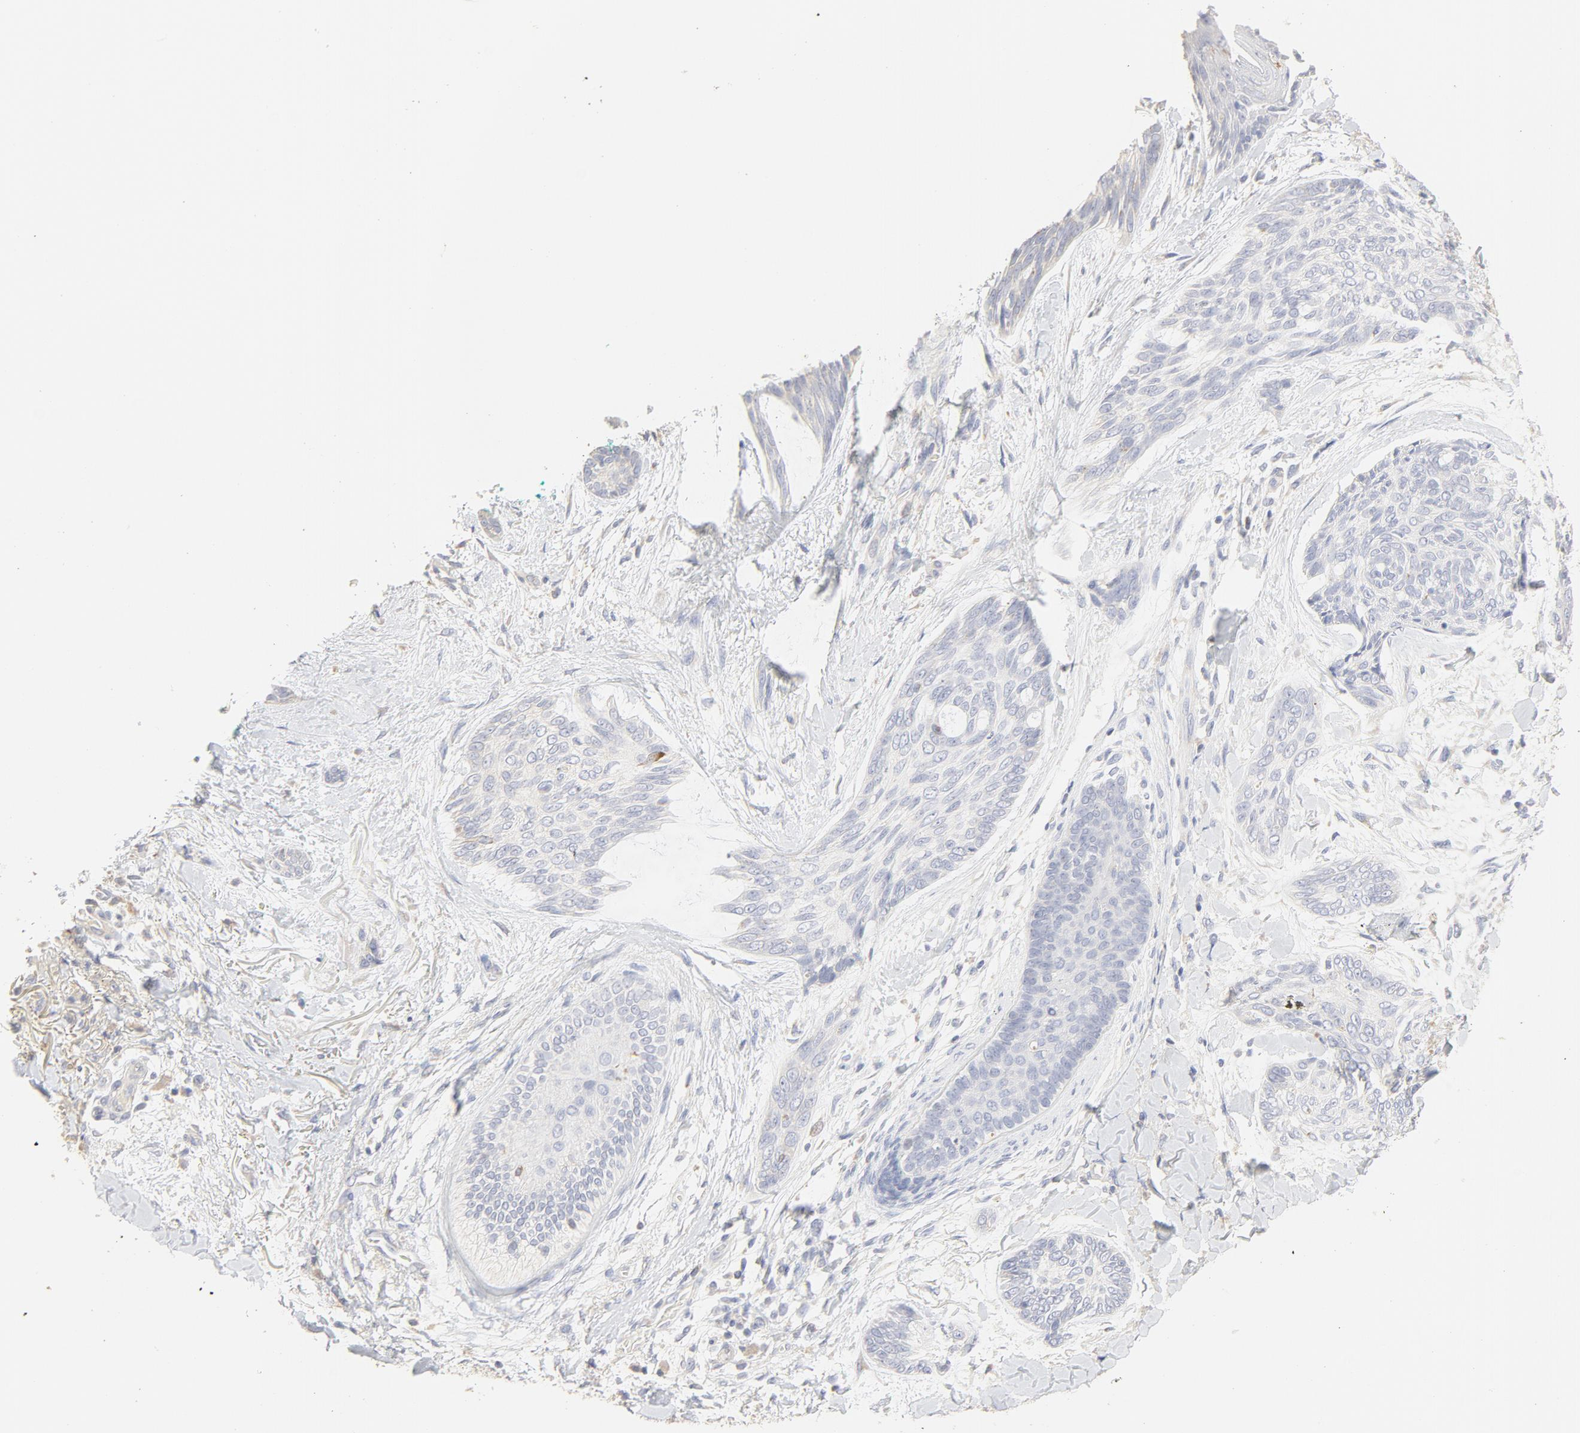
{"staining": {"intensity": "negative", "quantity": "none", "location": "none"}, "tissue": "skin cancer", "cell_type": "Tumor cells", "image_type": "cancer", "snomed": [{"axis": "morphology", "description": "Normal tissue, NOS"}, {"axis": "morphology", "description": "Basal cell carcinoma"}, {"axis": "topography", "description": "Skin"}], "caption": "Micrograph shows no protein expression in tumor cells of skin basal cell carcinoma tissue.", "gene": "FCGBP", "patient": {"sex": "female", "age": 71}}